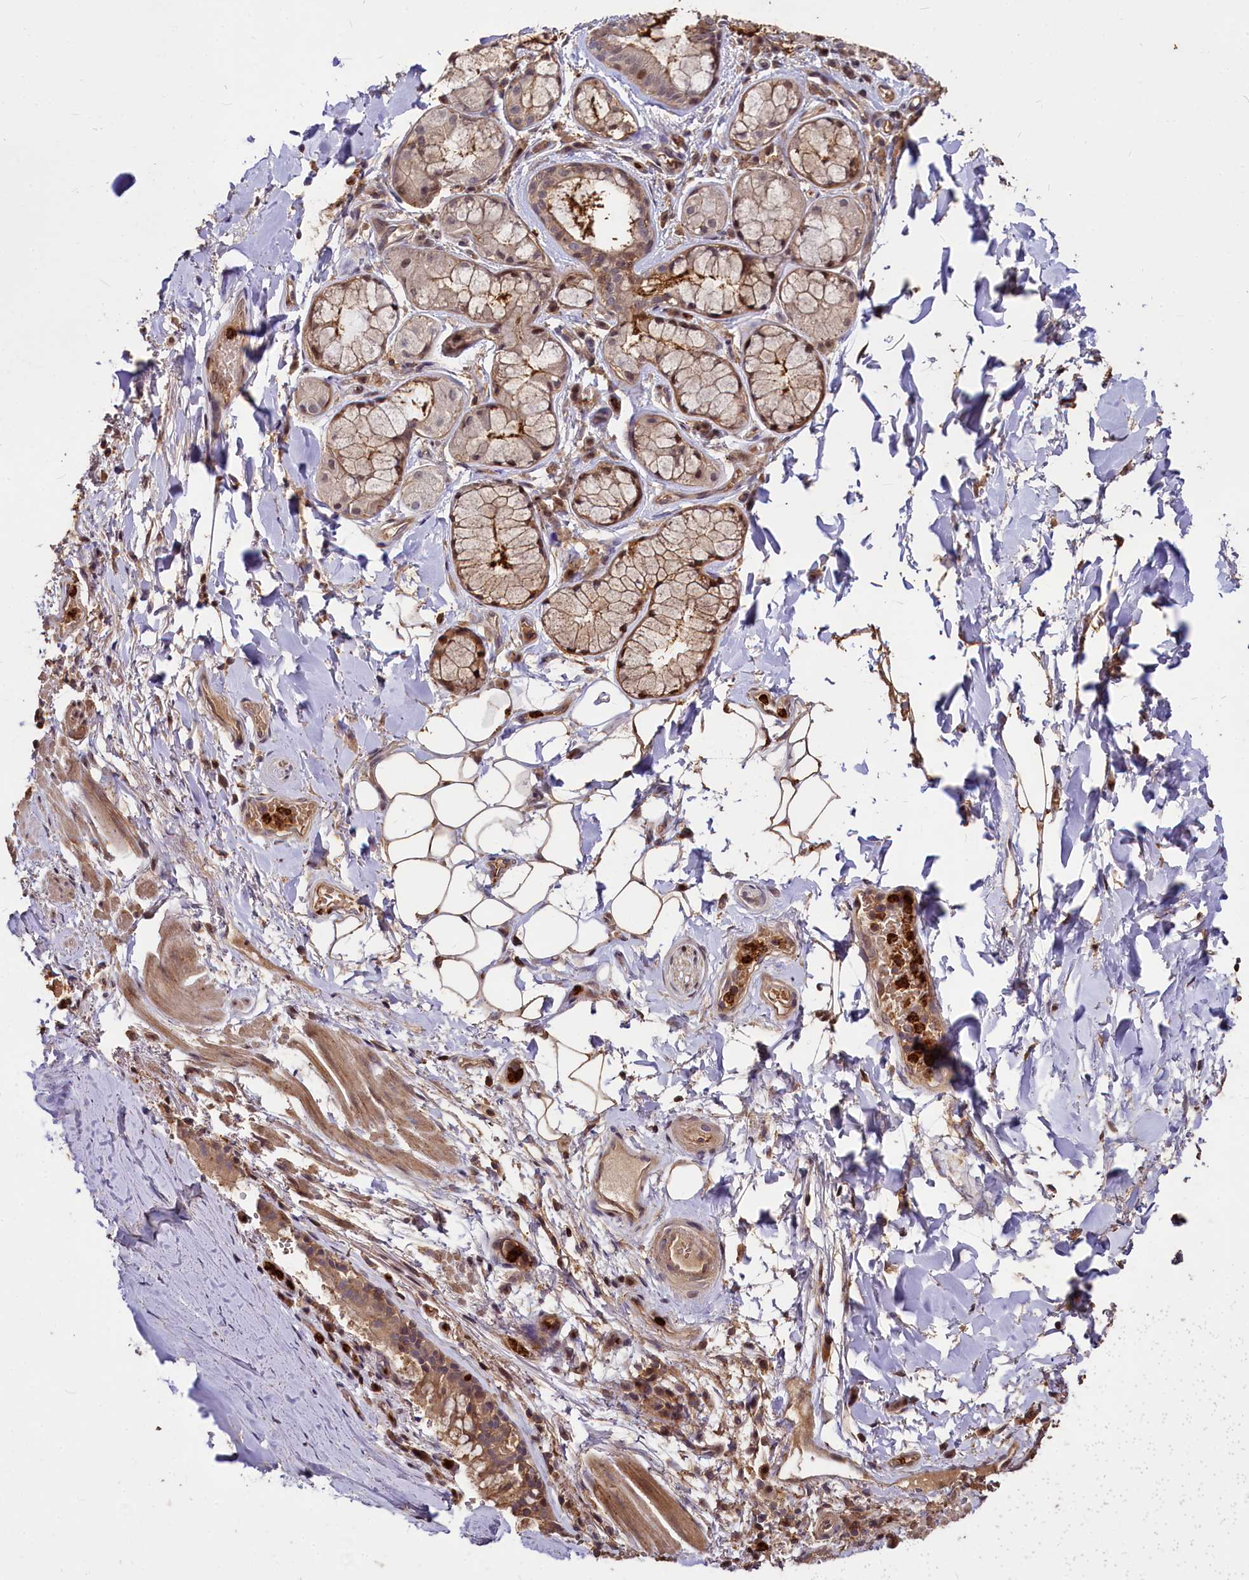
{"staining": {"intensity": "moderate", "quantity": "<25%", "location": "cytoplasmic/membranous"}, "tissue": "adipose tissue", "cell_type": "Adipocytes", "image_type": "normal", "snomed": [{"axis": "morphology", "description": "Normal tissue, NOS"}, {"axis": "topography", "description": "Lymph node"}, {"axis": "topography", "description": "Cartilage tissue"}, {"axis": "topography", "description": "Bronchus"}], "caption": "High-power microscopy captured an immunohistochemistry micrograph of normal adipose tissue, revealing moderate cytoplasmic/membranous expression in about <25% of adipocytes.", "gene": "ATG101", "patient": {"sex": "male", "age": 63}}